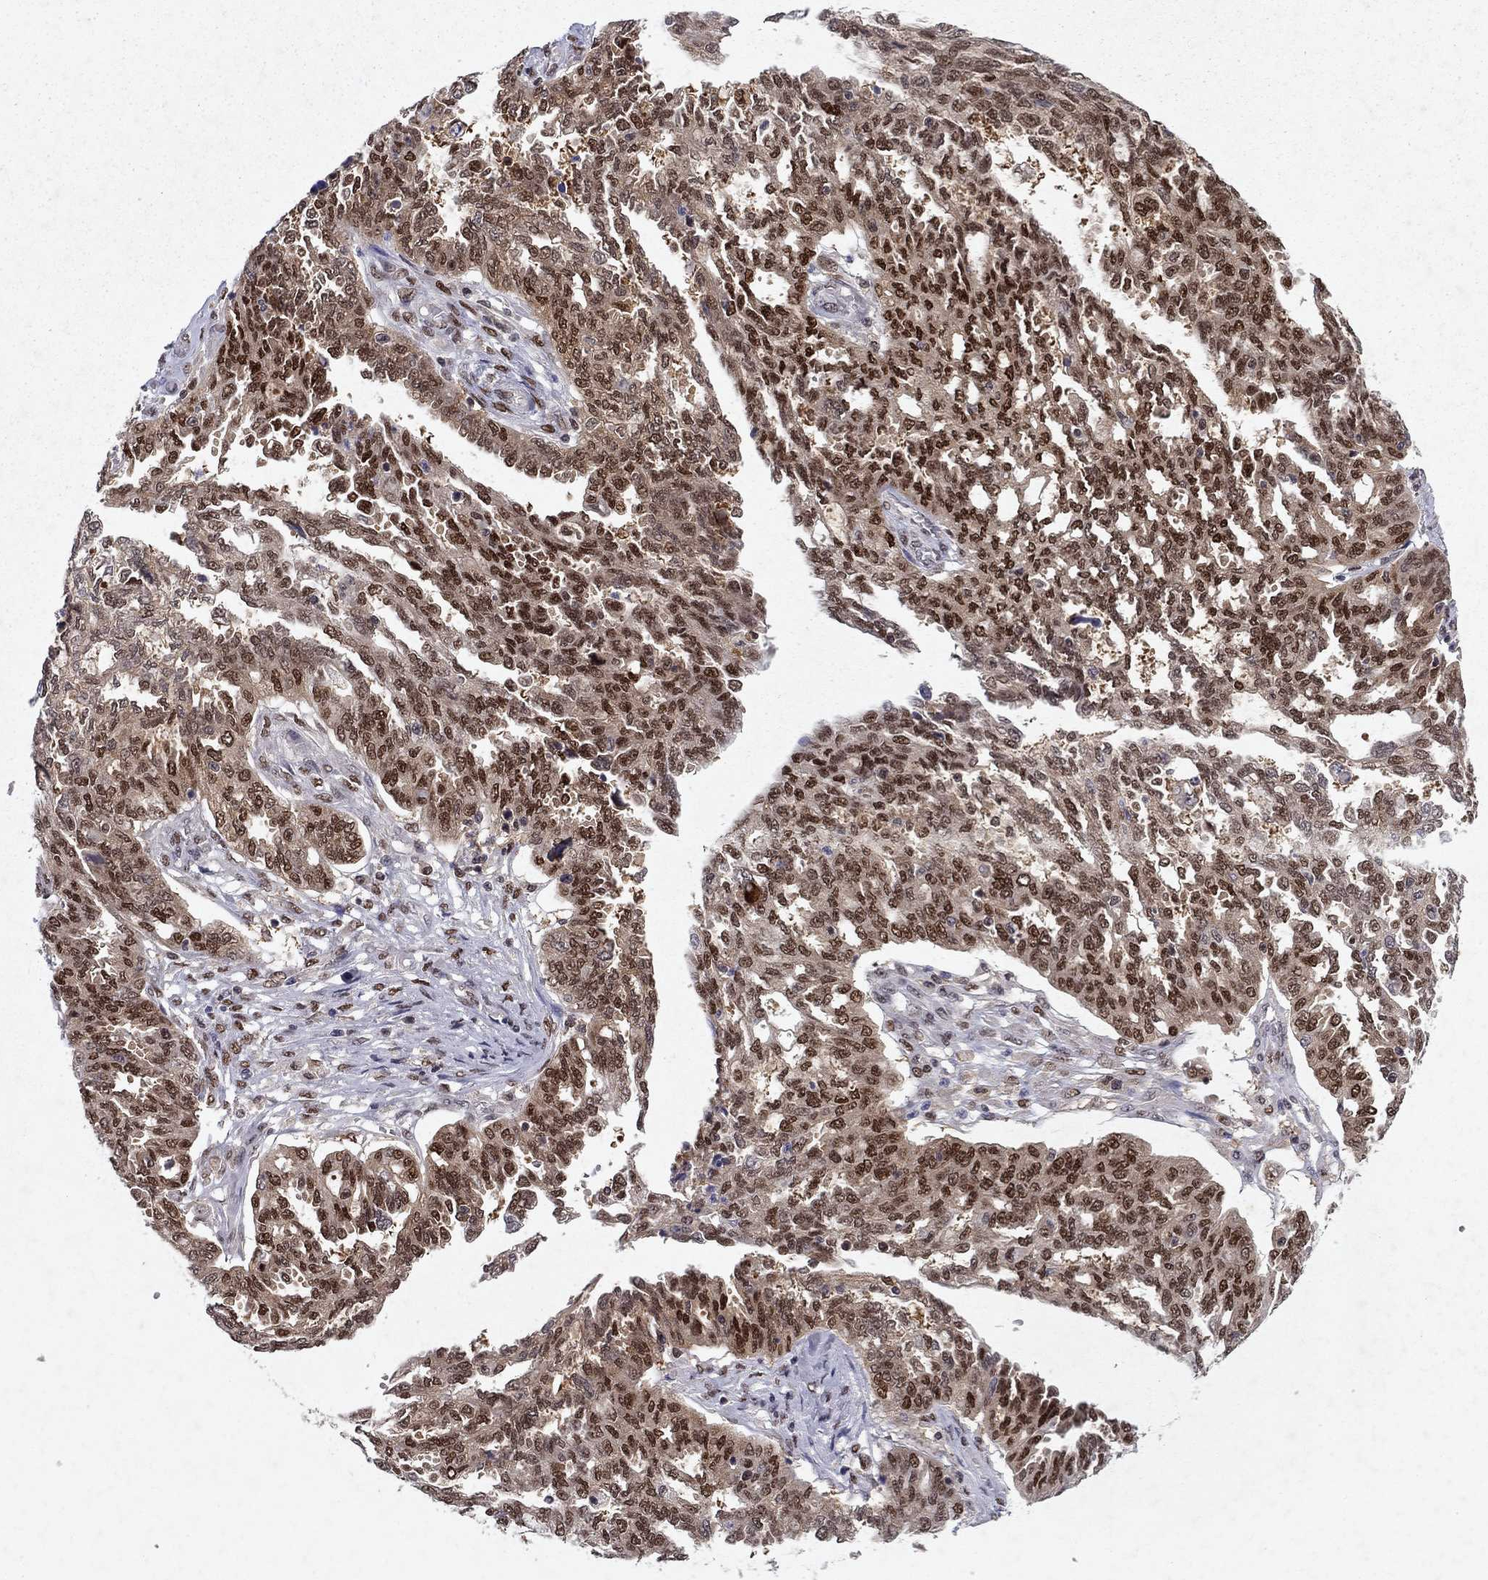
{"staining": {"intensity": "strong", "quantity": ">75%", "location": "nuclear"}, "tissue": "ovarian cancer", "cell_type": "Tumor cells", "image_type": "cancer", "snomed": [{"axis": "morphology", "description": "Cystadenocarcinoma, serous, NOS"}, {"axis": "topography", "description": "Ovary"}], "caption": "Tumor cells exhibit high levels of strong nuclear staining in about >75% of cells in ovarian serous cystadenocarcinoma.", "gene": "CRTC1", "patient": {"sex": "female", "age": 67}}